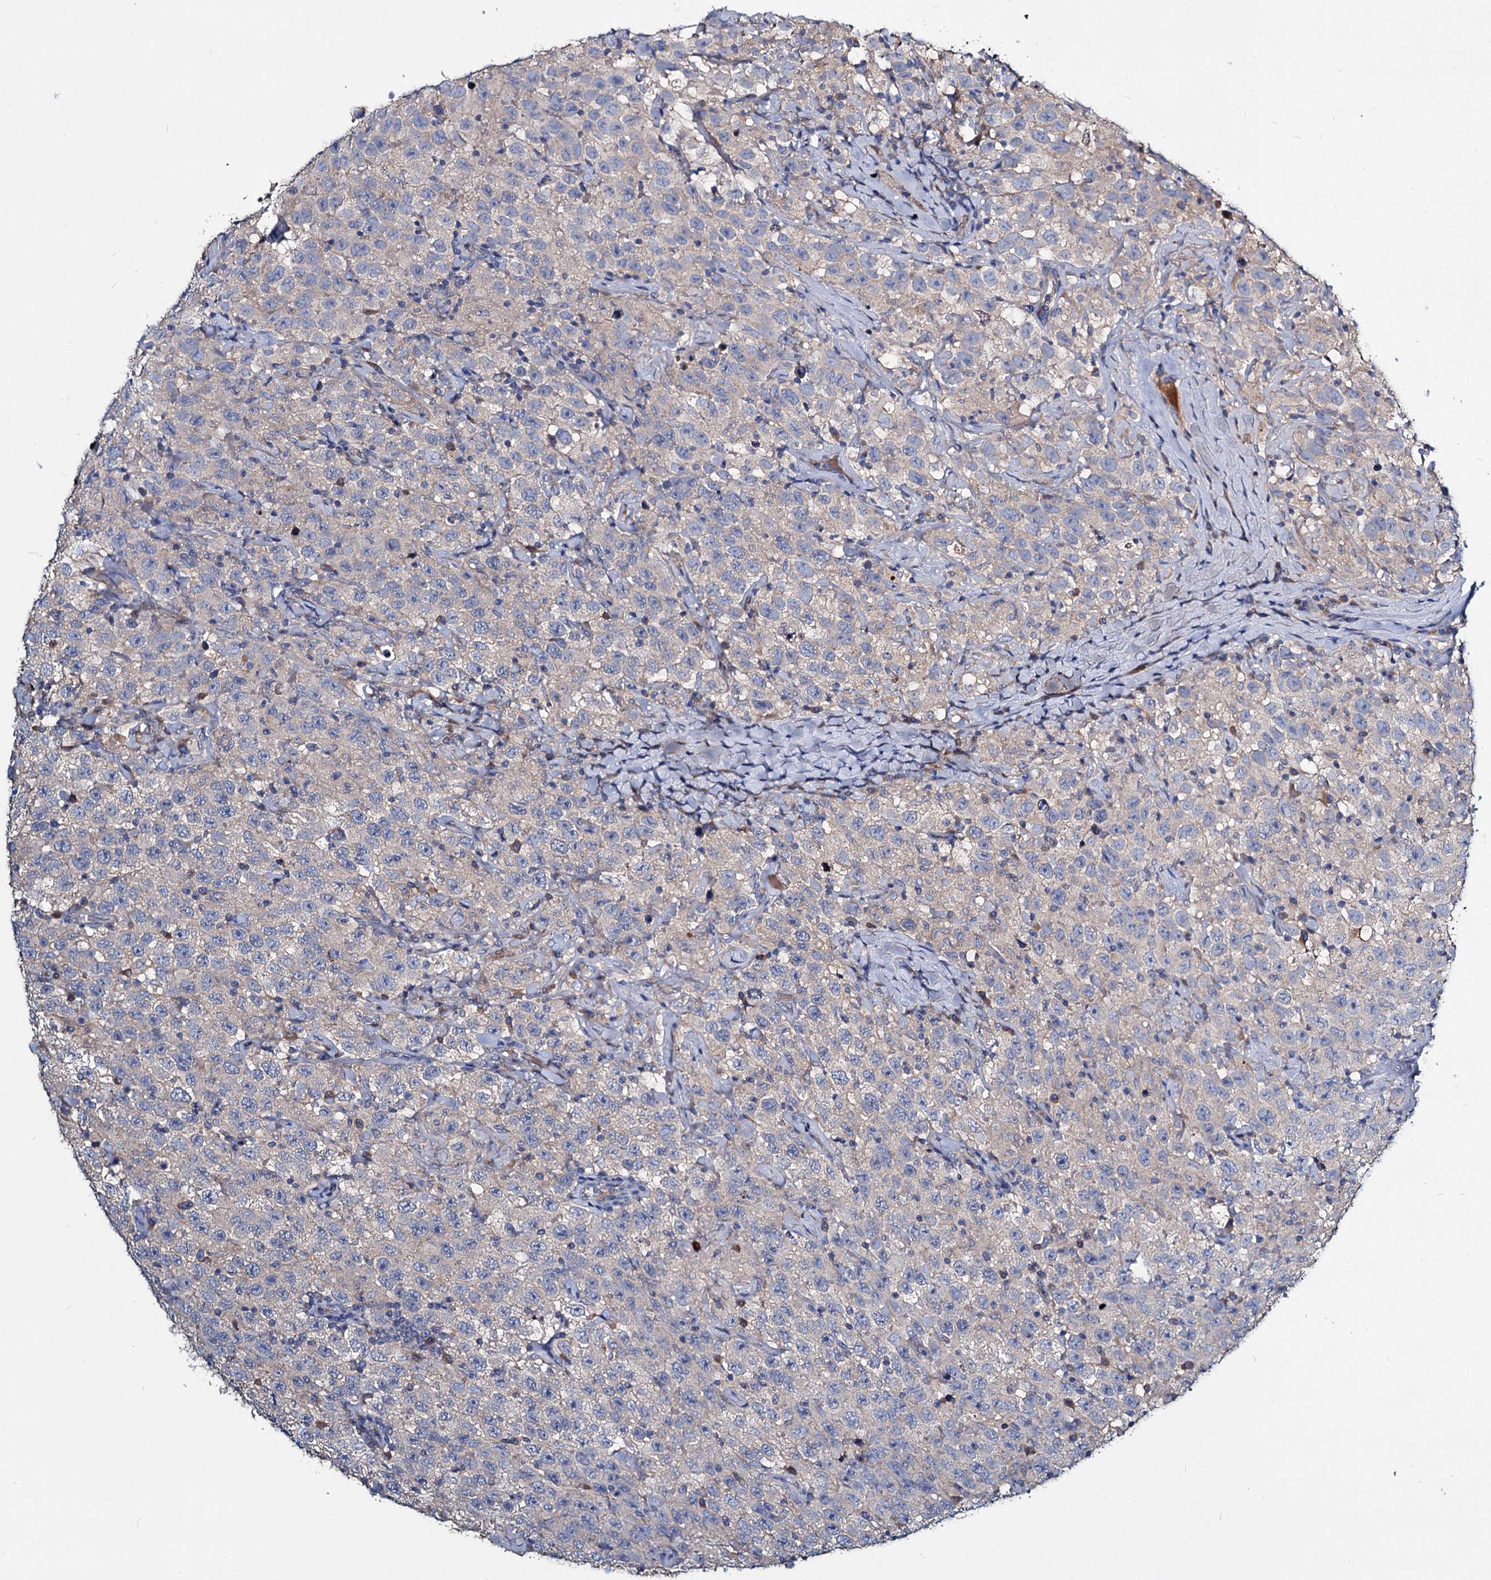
{"staining": {"intensity": "negative", "quantity": "none", "location": "none"}, "tissue": "testis cancer", "cell_type": "Tumor cells", "image_type": "cancer", "snomed": [{"axis": "morphology", "description": "Seminoma, NOS"}, {"axis": "topography", "description": "Testis"}], "caption": "Tumor cells are negative for protein expression in human testis cancer (seminoma).", "gene": "ACY3", "patient": {"sex": "male", "age": 41}}